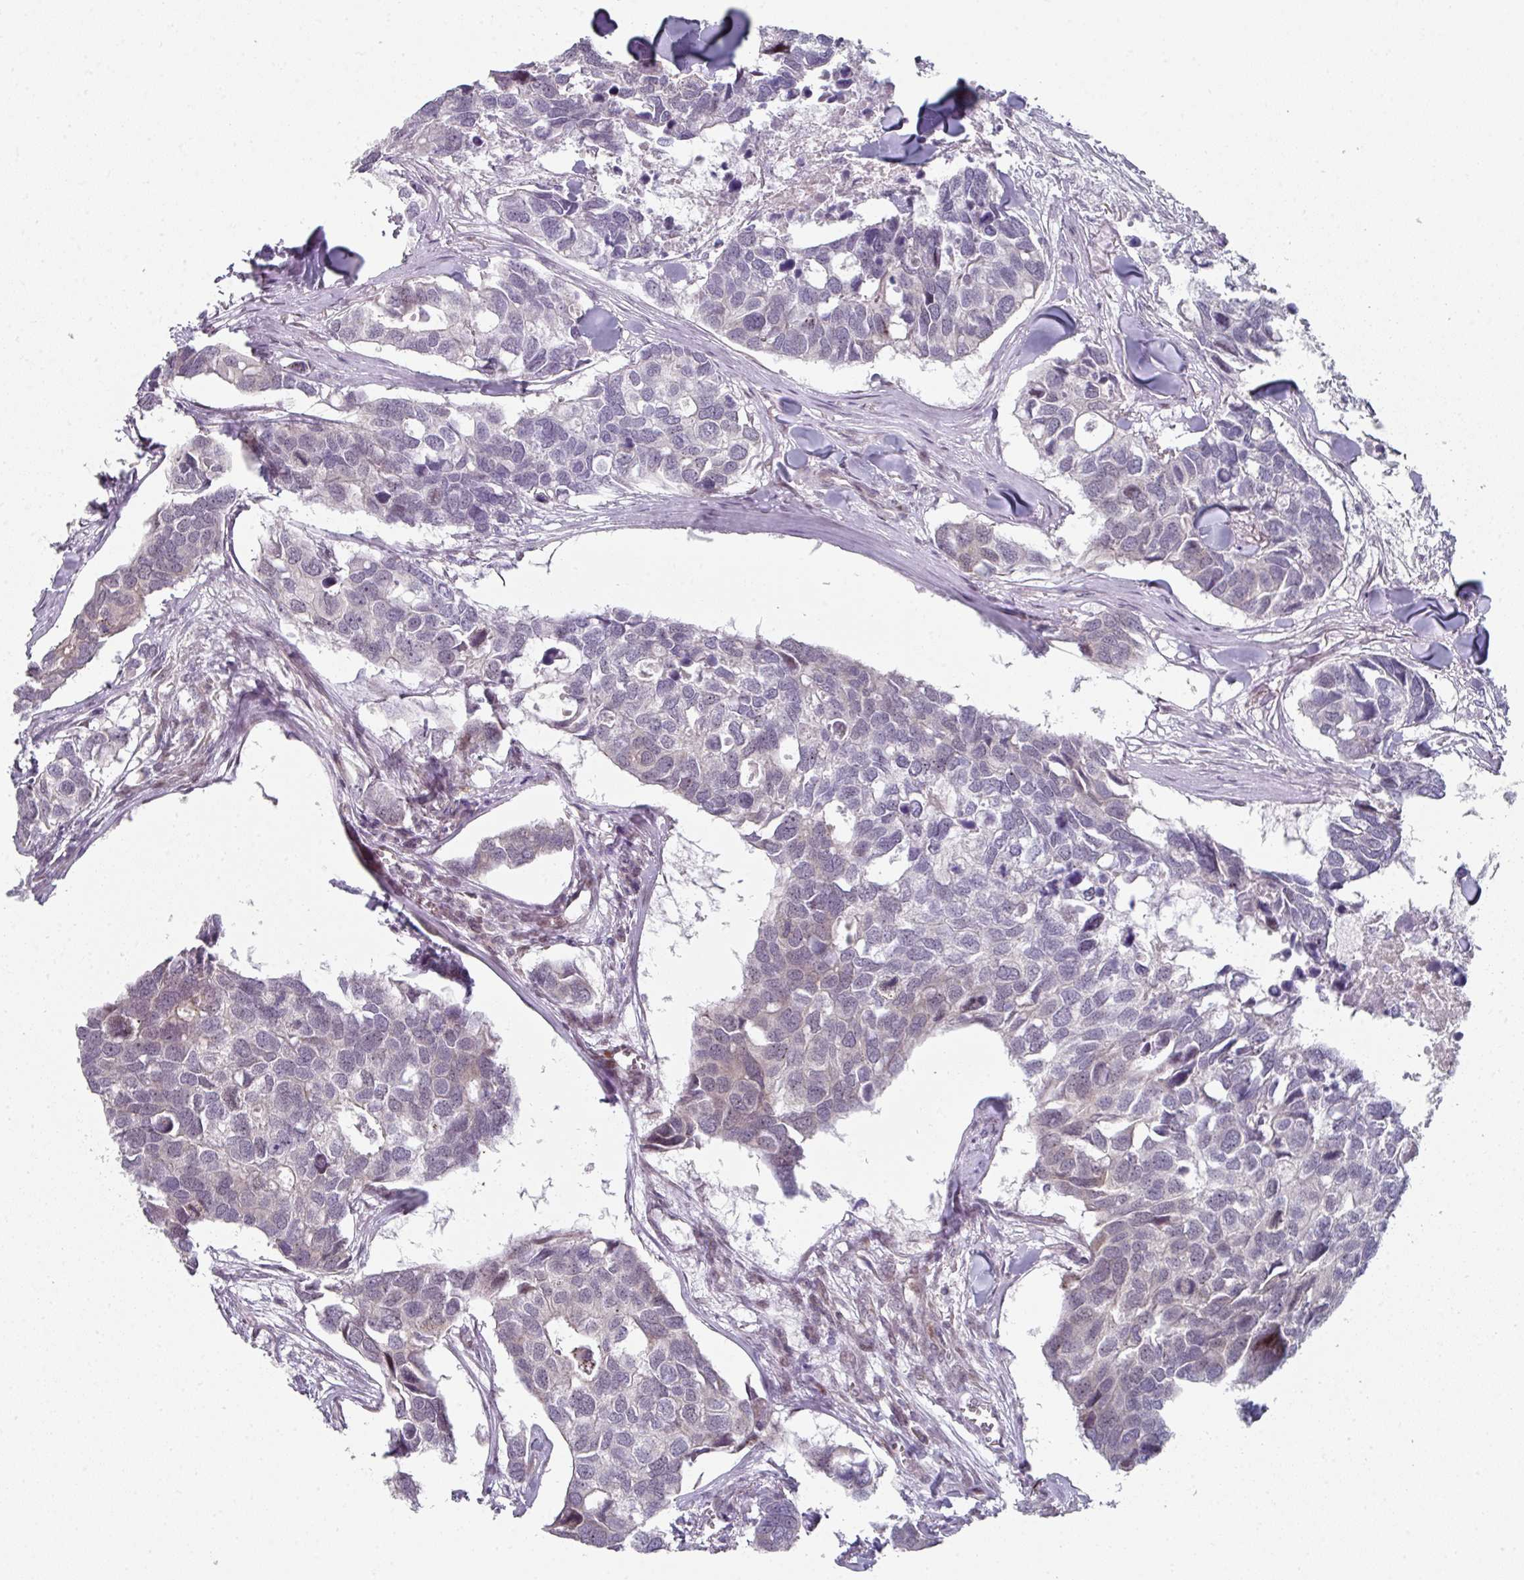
{"staining": {"intensity": "negative", "quantity": "none", "location": "none"}, "tissue": "breast cancer", "cell_type": "Tumor cells", "image_type": "cancer", "snomed": [{"axis": "morphology", "description": "Duct carcinoma"}, {"axis": "topography", "description": "Breast"}], "caption": "Protein analysis of intraductal carcinoma (breast) exhibits no significant expression in tumor cells.", "gene": "TMCC1", "patient": {"sex": "female", "age": 83}}